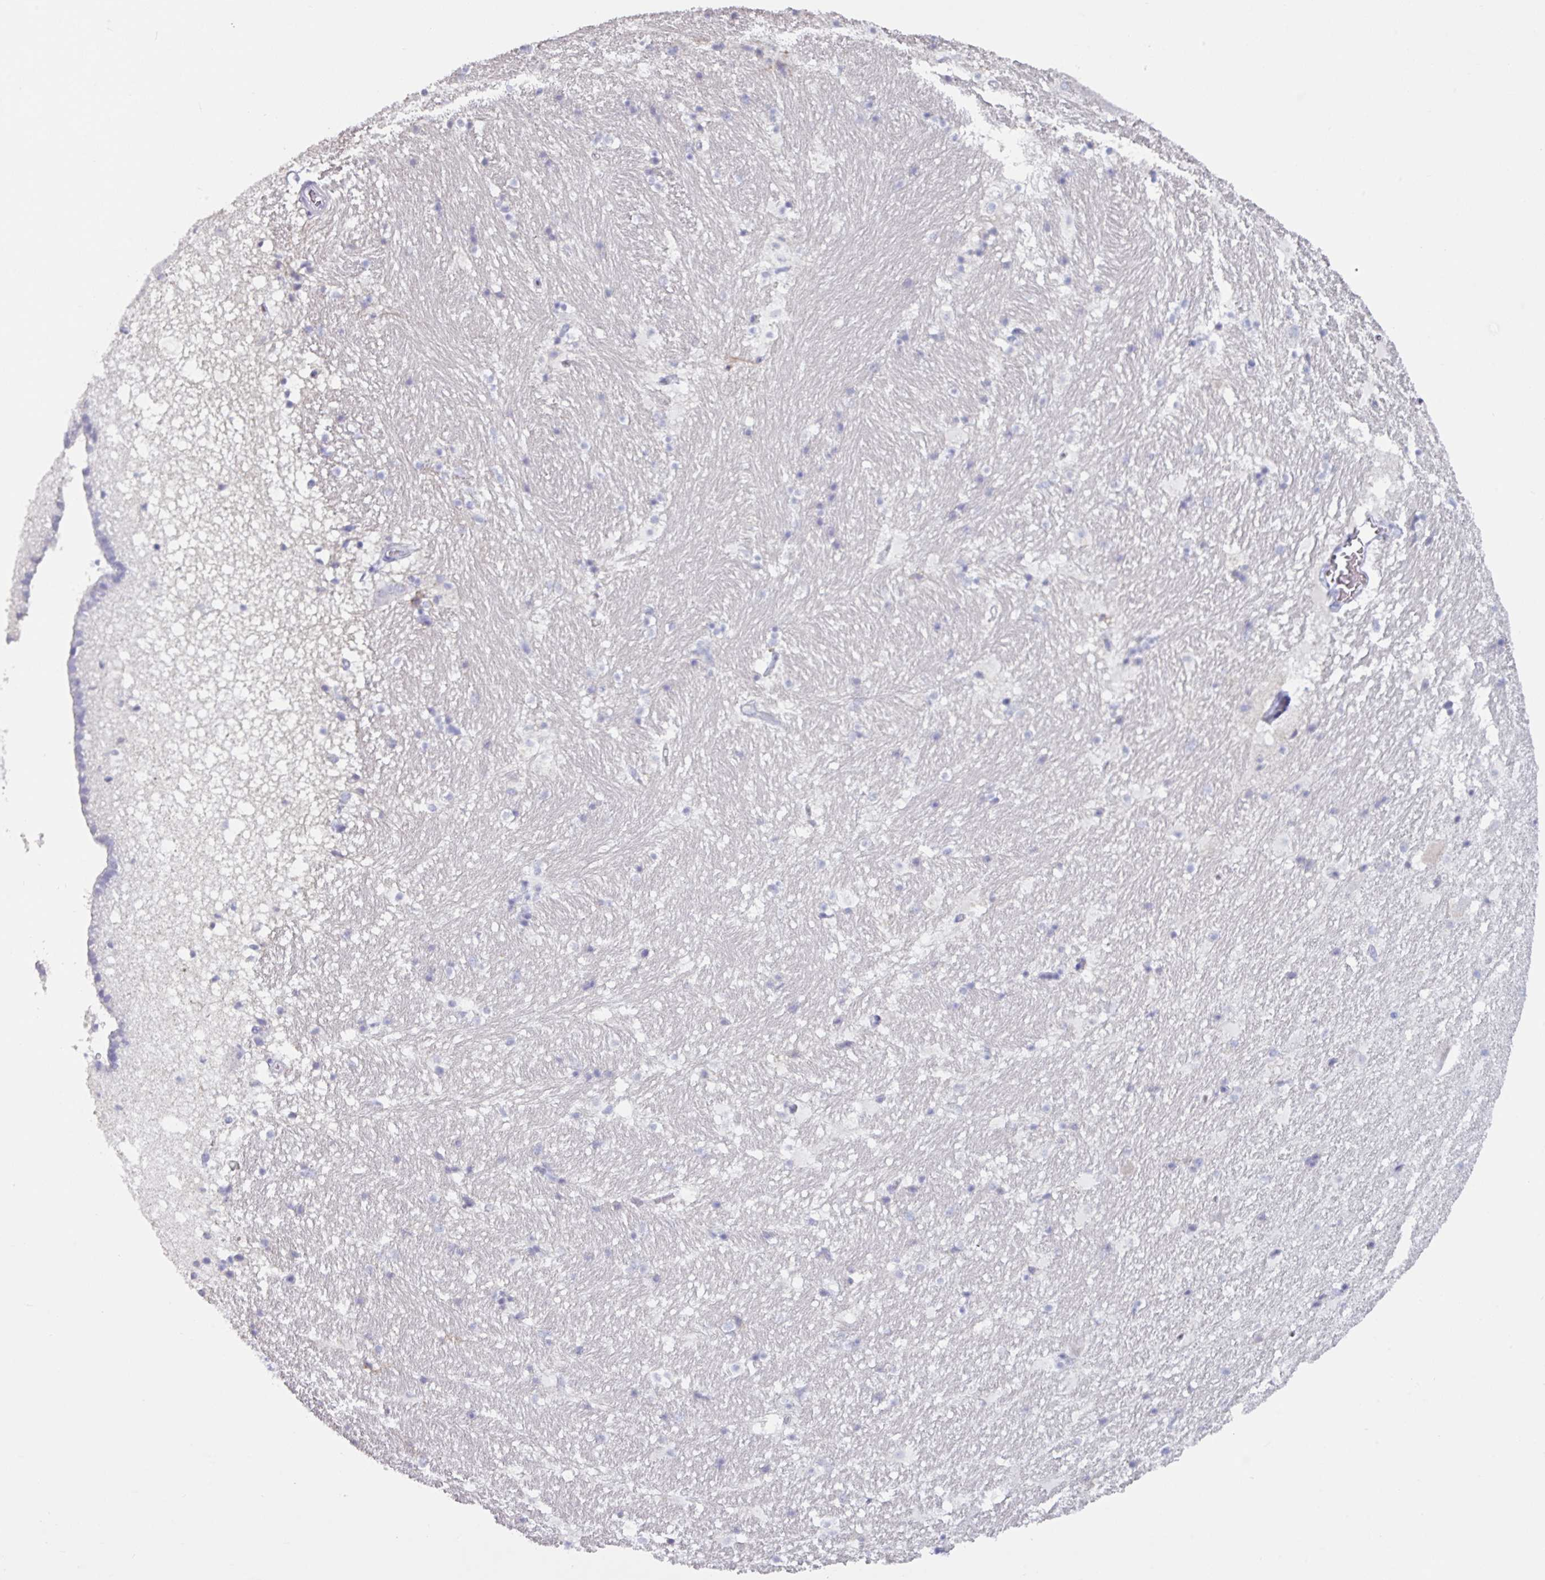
{"staining": {"intensity": "negative", "quantity": "none", "location": "none"}, "tissue": "hippocampus", "cell_type": "Glial cells", "image_type": "normal", "snomed": [{"axis": "morphology", "description": "Normal tissue, NOS"}, {"axis": "topography", "description": "Hippocampus"}], "caption": "DAB (3,3'-diaminobenzidine) immunohistochemical staining of benign hippocampus shows no significant staining in glial cells. (Brightfield microscopy of DAB immunohistochemistry at high magnification).", "gene": "OR2T10", "patient": {"sex": "male", "age": 37}}